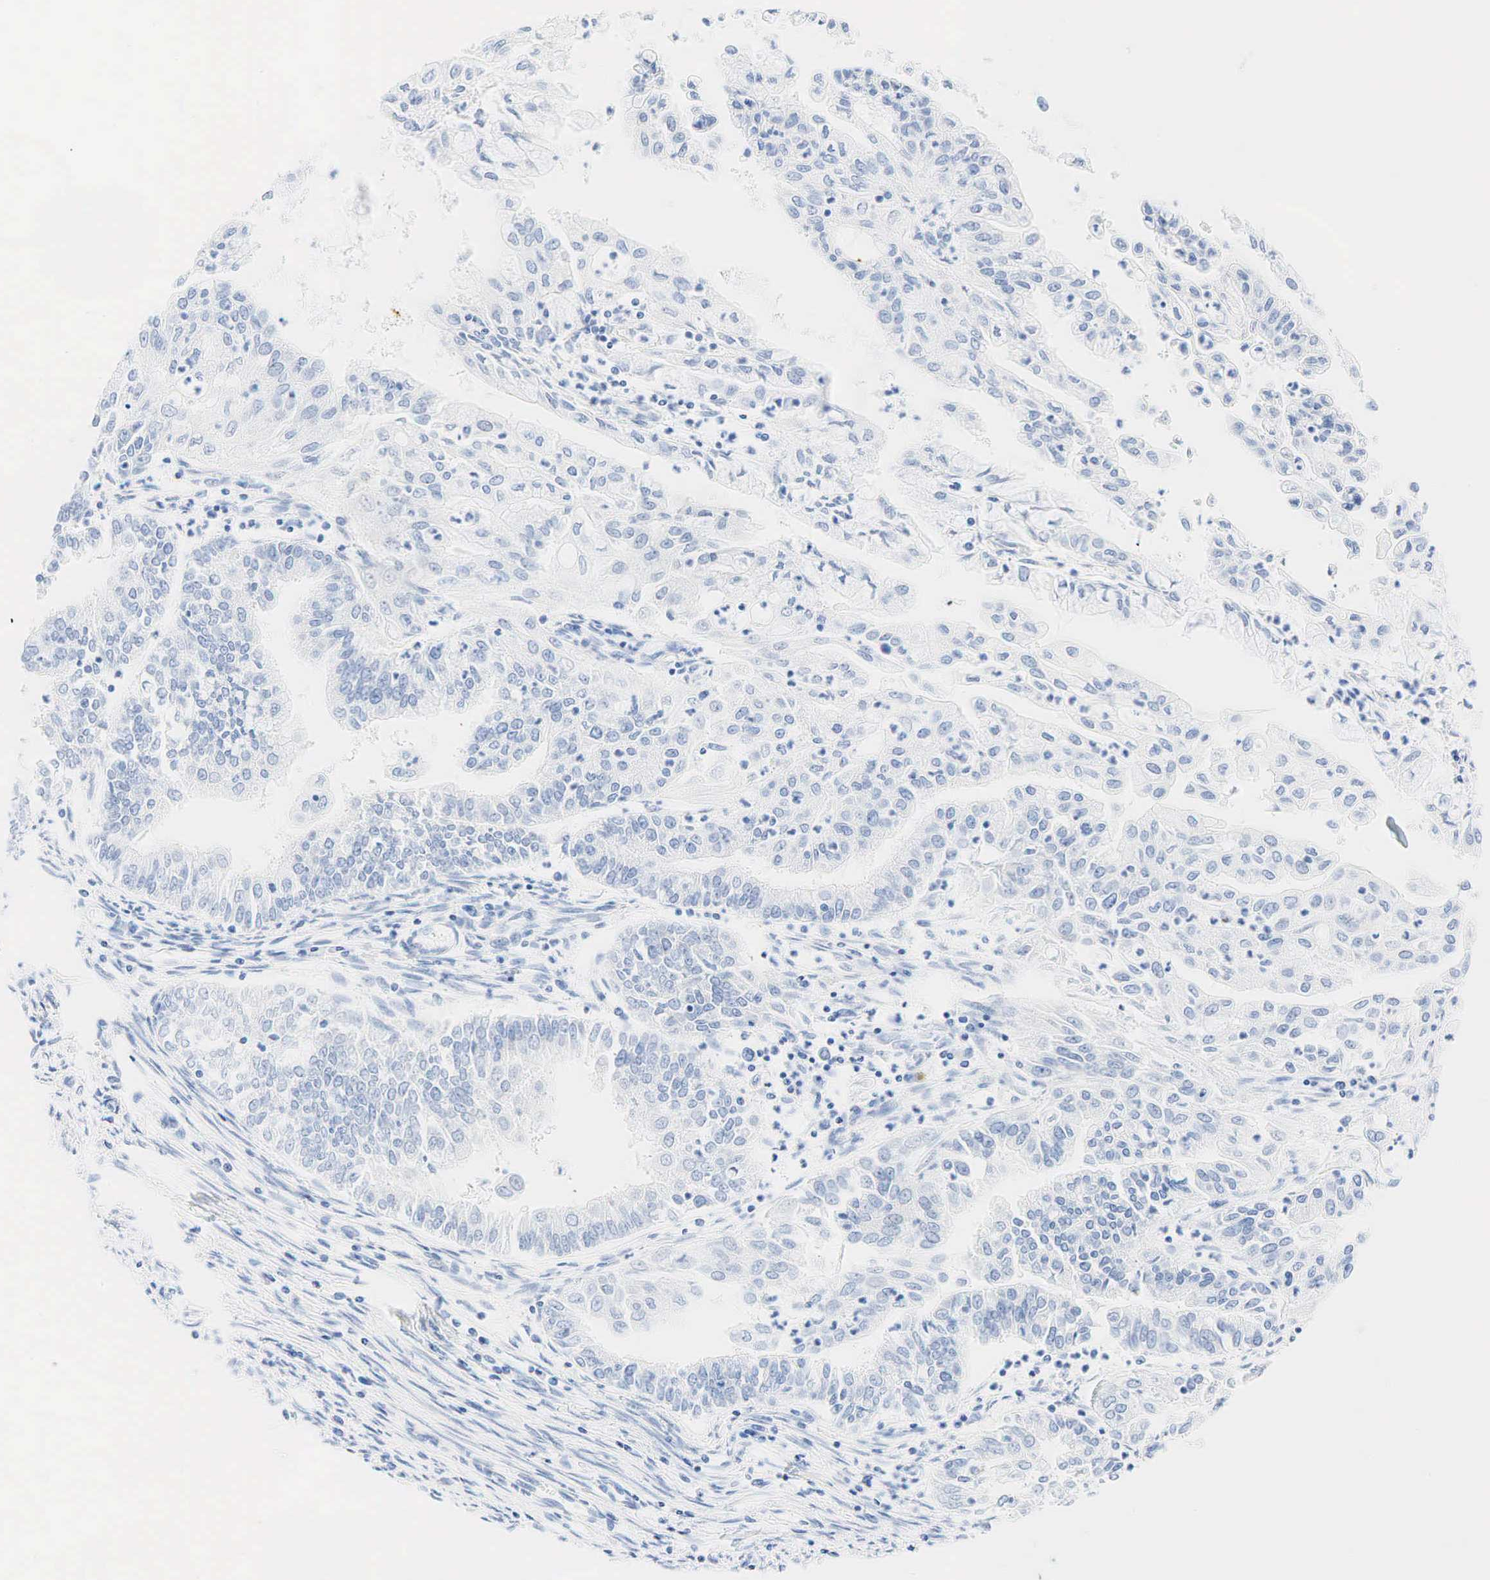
{"staining": {"intensity": "negative", "quantity": "none", "location": "none"}, "tissue": "endometrial cancer", "cell_type": "Tumor cells", "image_type": "cancer", "snomed": [{"axis": "morphology", "description": "Adenocarcinoma, NOS"}, {"axis": "topography", "description": "Endometrium"}], "caption": "High magnification brightfield microscopy of adenocarcinoma (endometrial) stained with DAB (brown) and counterstained with hematoxylin (blue): tumor cells show no significant expression.", "gene": "INHA", "patient": {"sex": "female", "age": 75}}